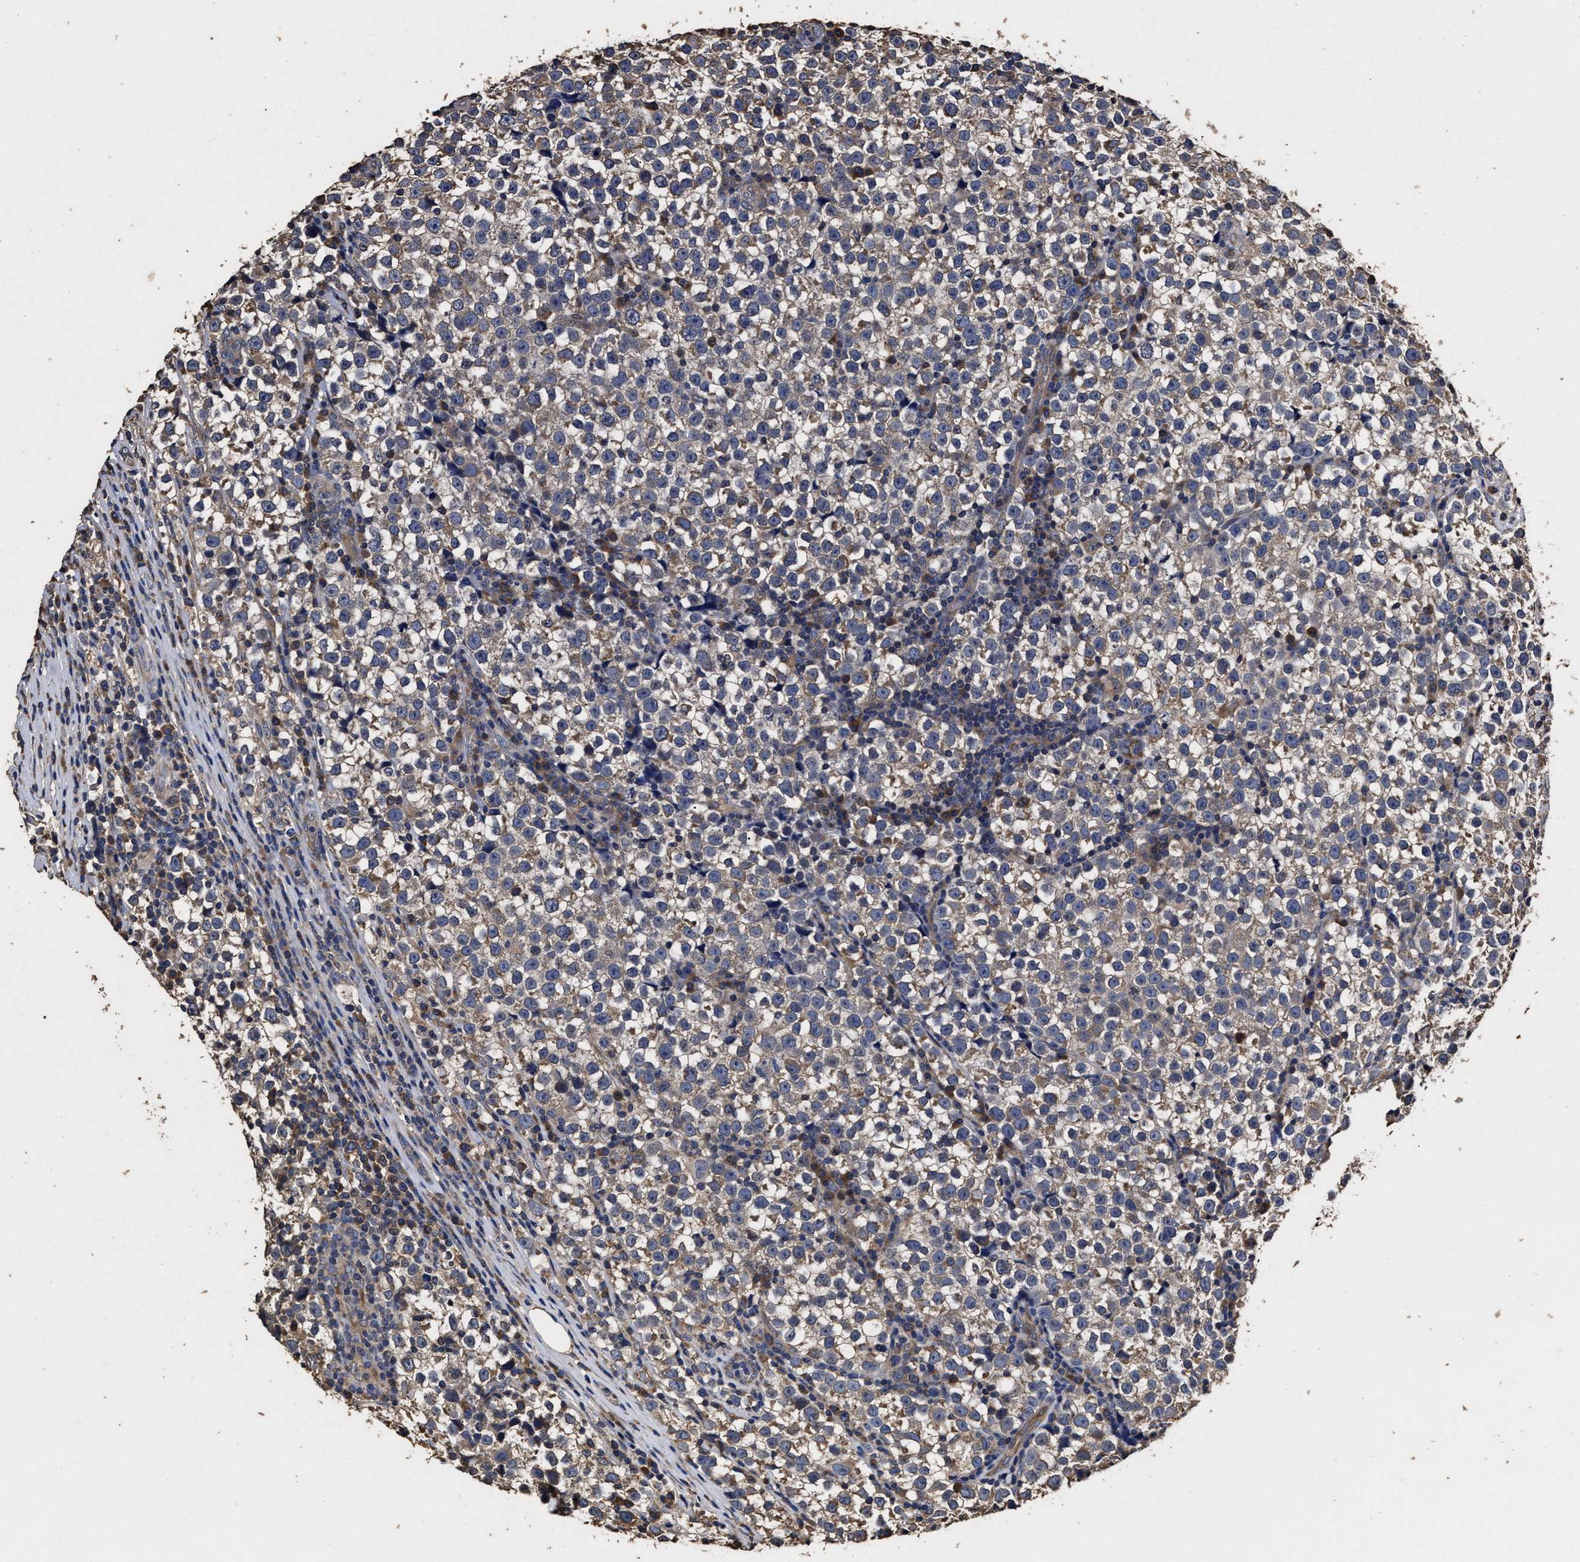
{"staining": {"intensity": "weak", "quantity": ">75%", "location": "cytoplasmic/membranous"}, "tissue": "testis cancer", "cell_type": "Tumor cells", "image_type": "cancer", "snomed": [{"axis": "morphology", "description": "Normal tissue, NOS"}, {"axis": "morphology", "description": "Seminoma, NOS"}, {"axis": "topography", "description": "Testis"}], "caption": "Weak cytoplasmic/membranous protein expression is appreciated in approximately >75% of tumor cells in seminoma (testis). (Stains: DAB in brown, nuclei in blue, Microscopy: brightfield microscopy at high magnification).", "gene": "PPM1K", "patient": {"sex": "male", "age": 43}}